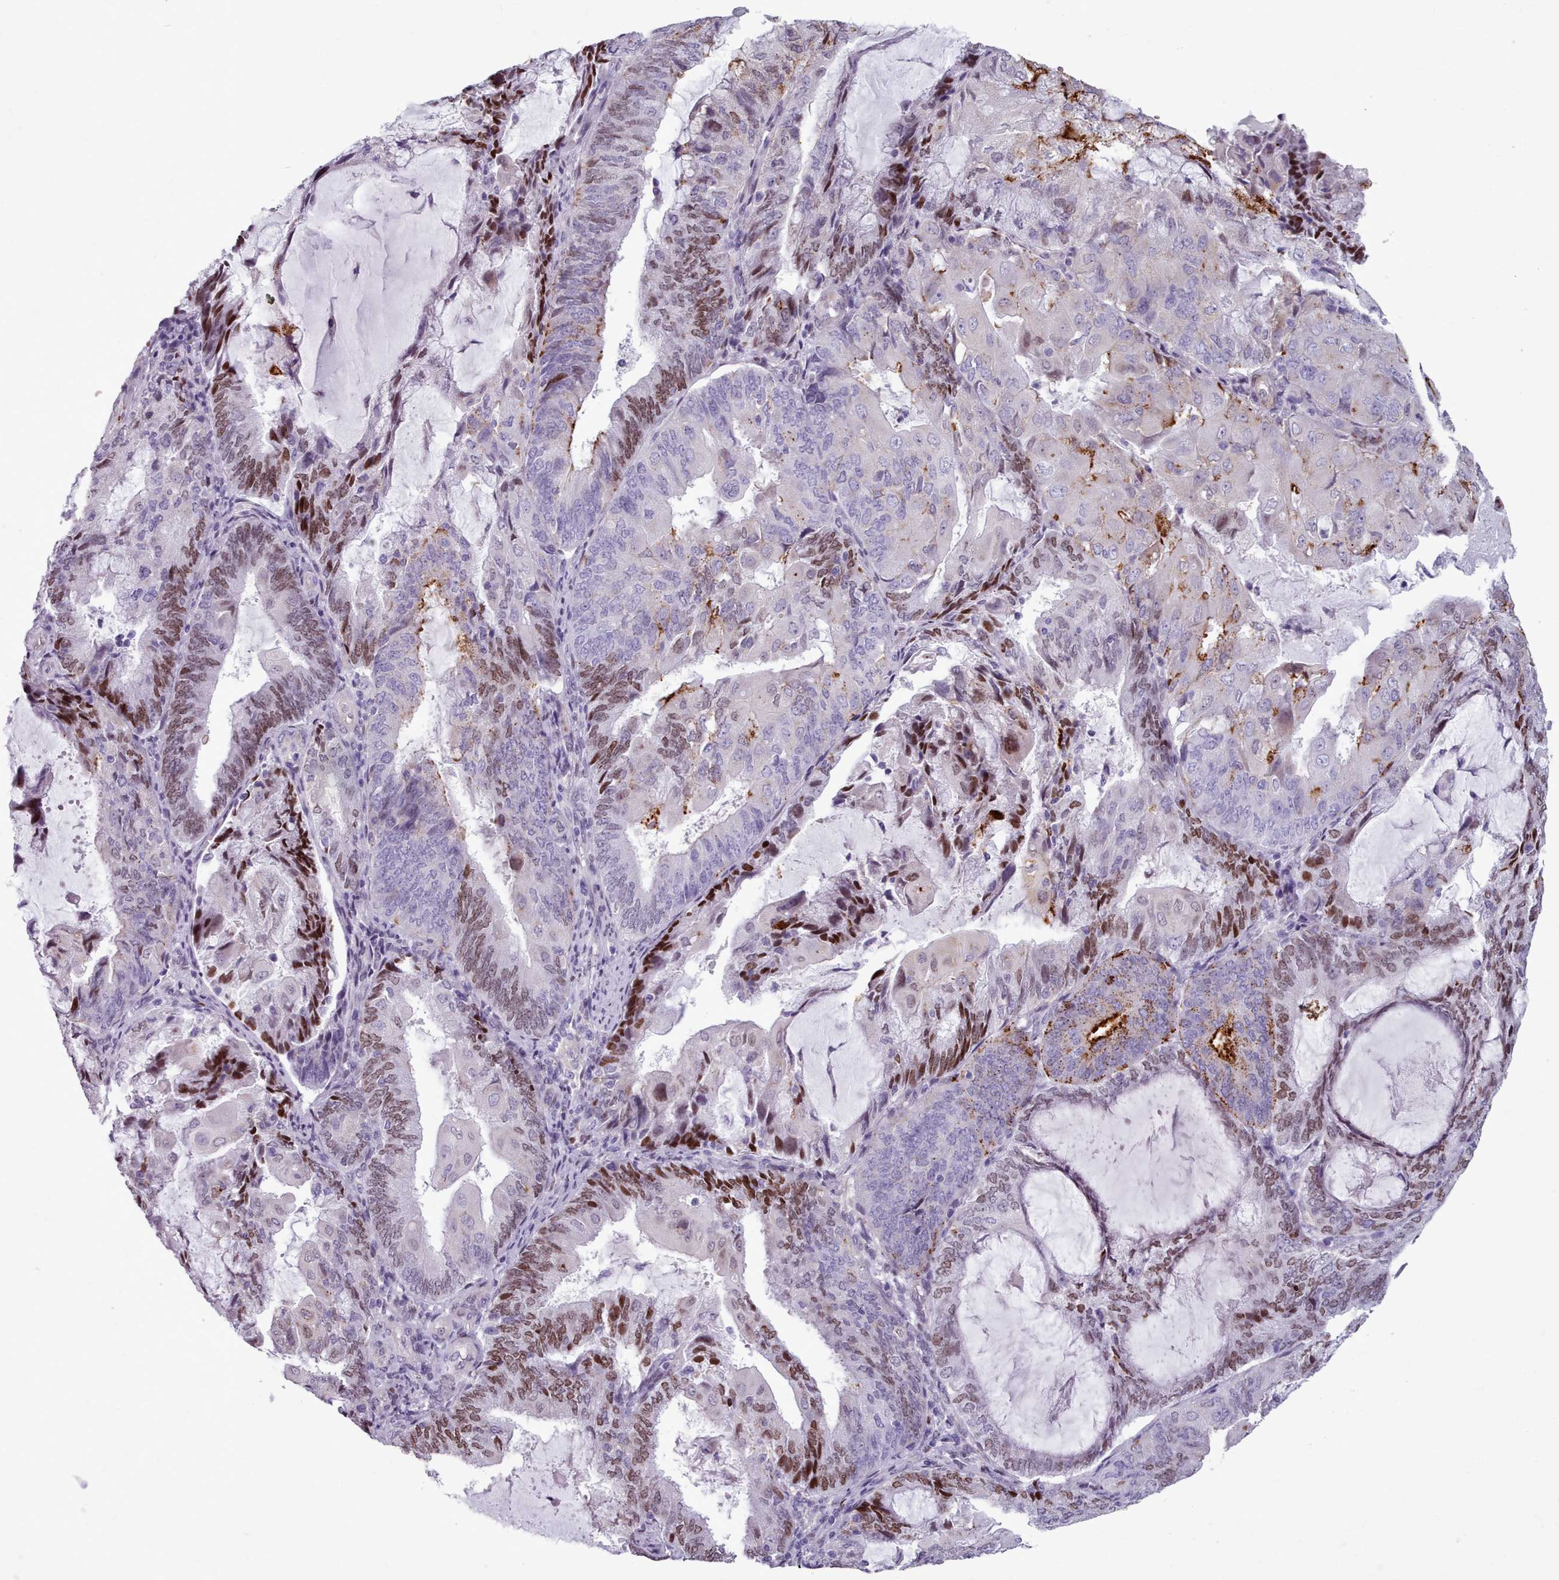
{"staining": {"intensity": "moderate", "quantity": "25%-75%", "location": "nuclear"}, "tissue": "endometrial cancer", "cell_type": "Tumor cells", "image_type": "cancer", "snomed": [{"axis": "morphology", "description": "Adenocarcinoma, NOS"}, {"axis": "topography", "description": "Endometrium"}], "caption": "An image of adenocarcinoma (endometrial) stained for a protein displays moderate nuclear brown staining in tumor cells. (DAB IHC, brown staining for protein, blue staining for nuclei).", "gene": "KCNT2", "patient": {"sex": "female", "age": 81}}